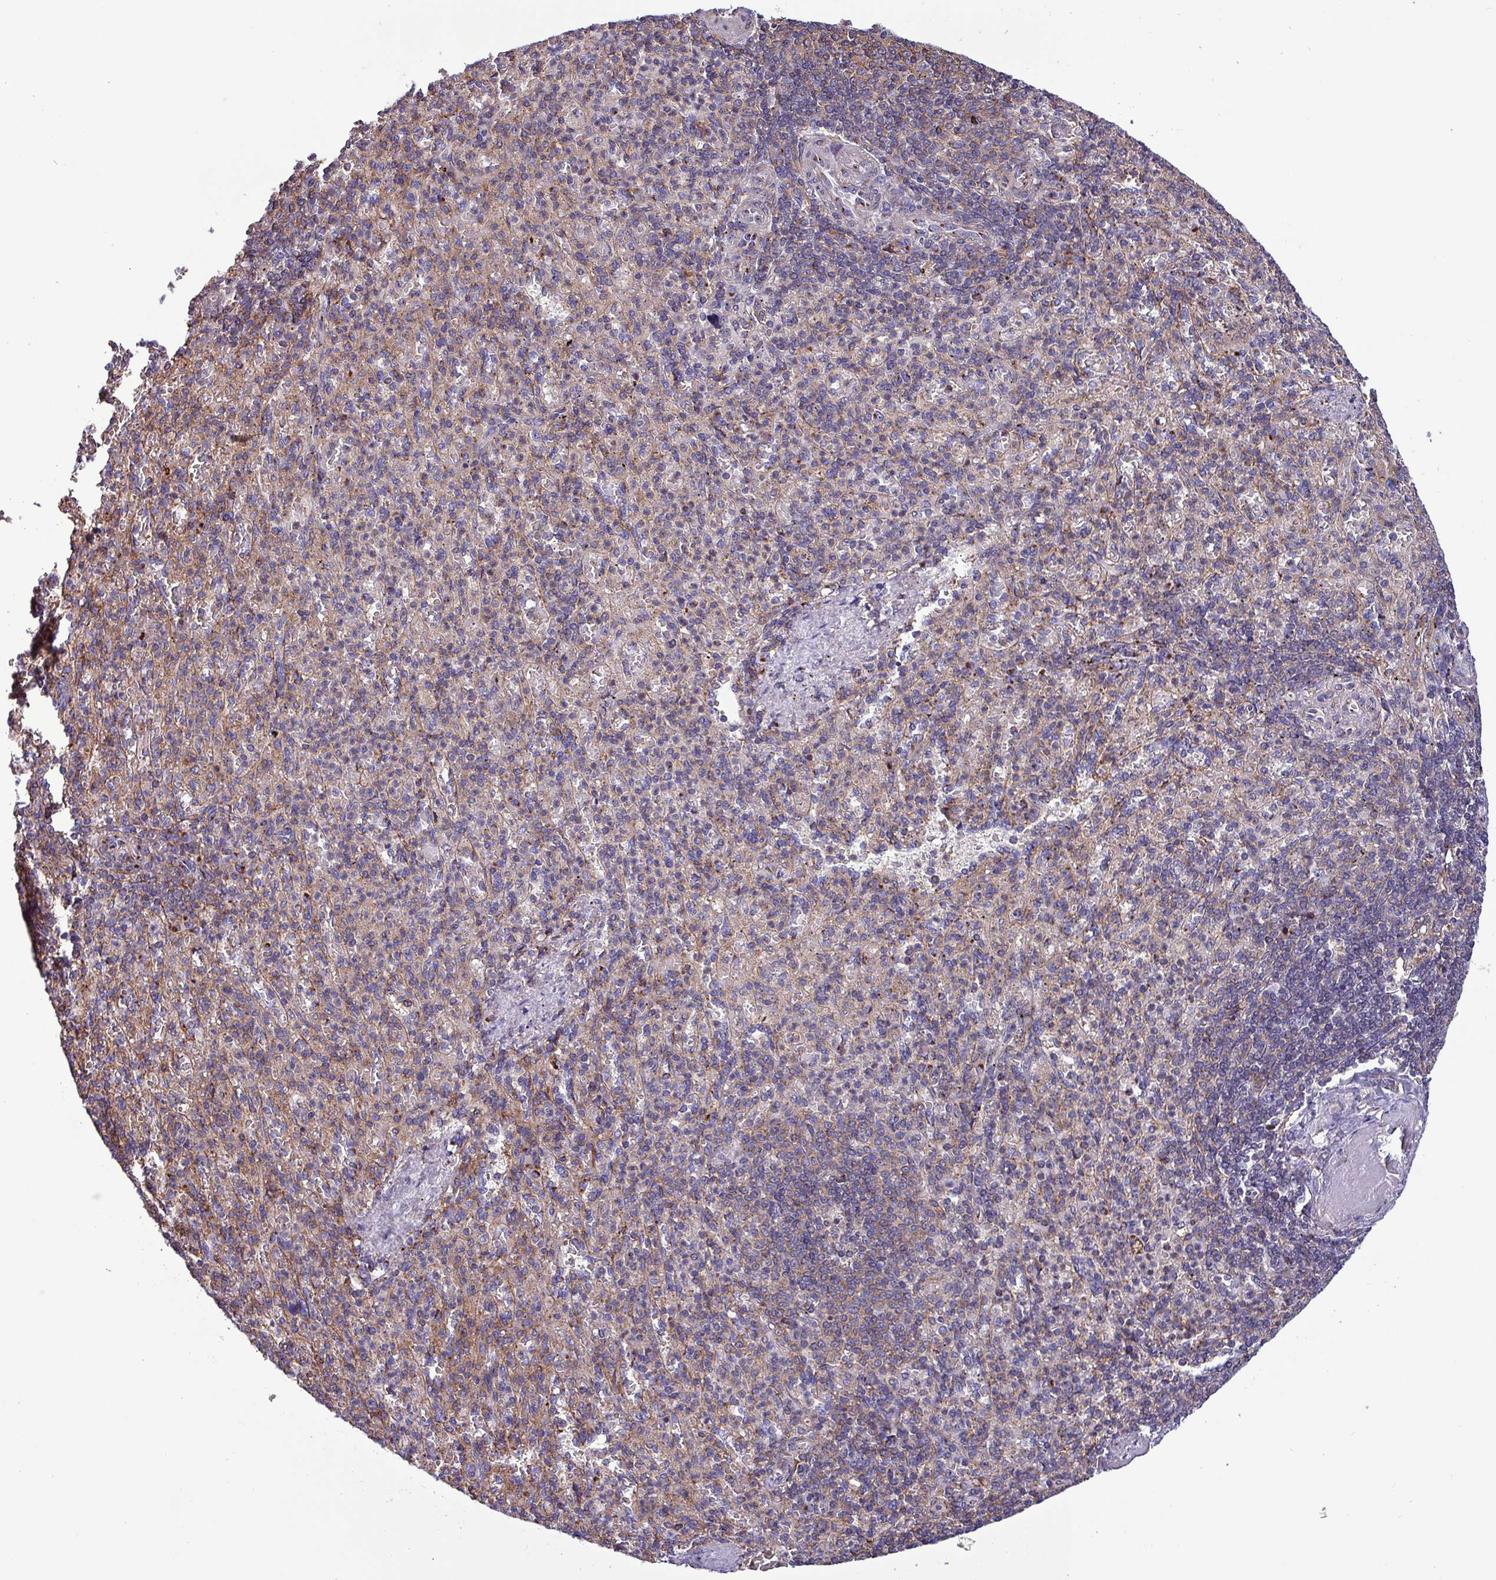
{"staining": {"intensity": "negative", "quantity": "none", "location": "none"}, "tissue": "spleen", "cell_type": "Cells in red pulp", "image_type": "normal", "snomed": [{"axis": "morphology", "description": "Normal tissue, NOS"}, {"axis": "topography", "description": "Spleen"}], "caption": "The image exhibits no staining of cells in red pulp in unremarkable spleen. Nuclei are stained in blue.", "gene": "VAMP4", "patient": {"sex": "female", "age": 74}}